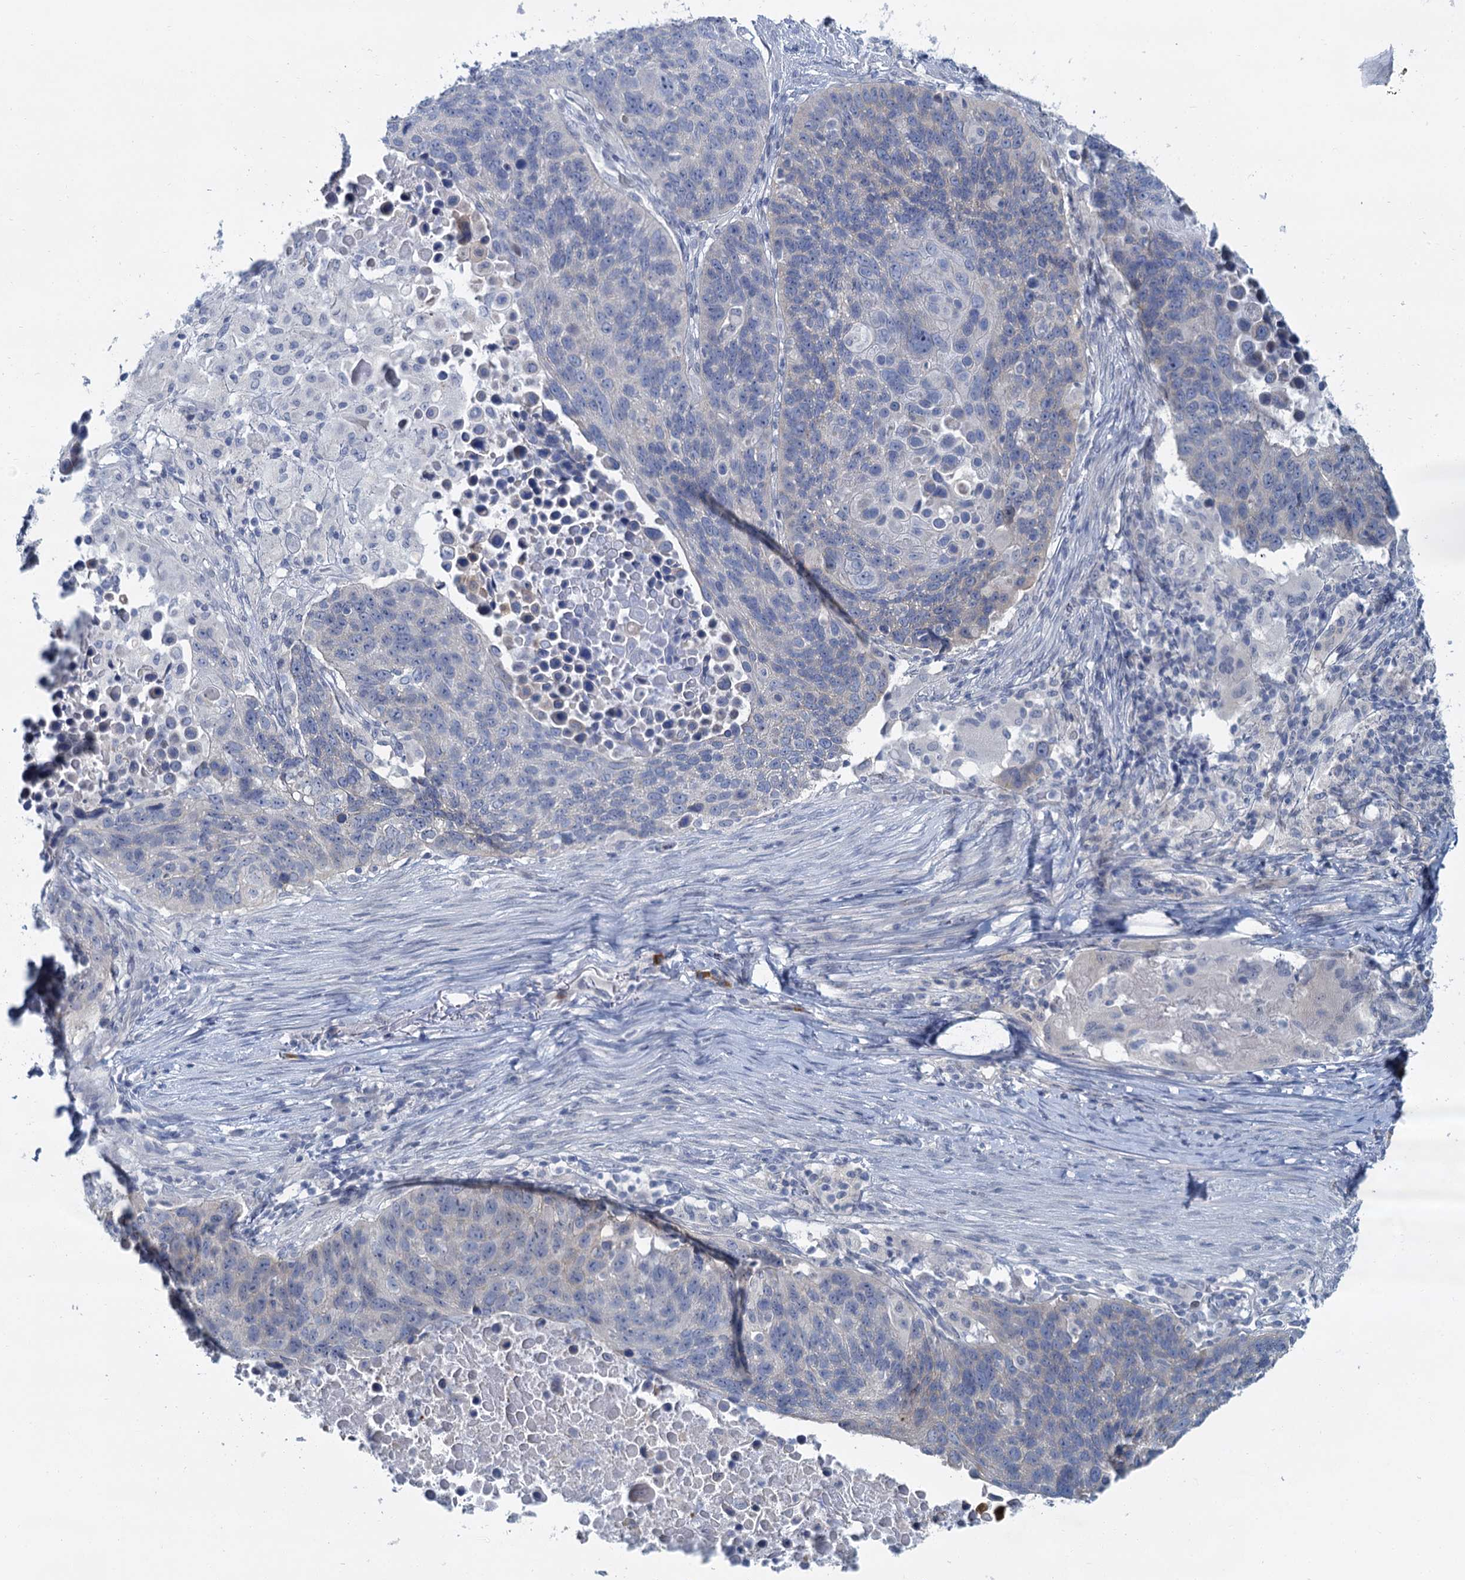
{"staining": {"intensity": "negative", "quantity": "none", "location": "none"}, "tissue": "lung cancer", "cell_type": "Tumor cells", "image_type": "cancer", "snomed": [{"axis": "morphology", "description": "Normal tissue, NOS"}, {"axis": "morphology", "description": "Squamous cell carcinoma, NOS"}, {"axis": "topography", "description": "Lymph node"}, {"axis": "topography", "description": "Lung"}], "caption": "Tumor cells are negative for brown protein staining in lung squamous cell carcinoma. The staining is performed using DAB brown chromogen with nuclei counter-stained in using hematoxylin.", "gene": "ACRBP", "patient": {"sex": "male", "age": 66}}